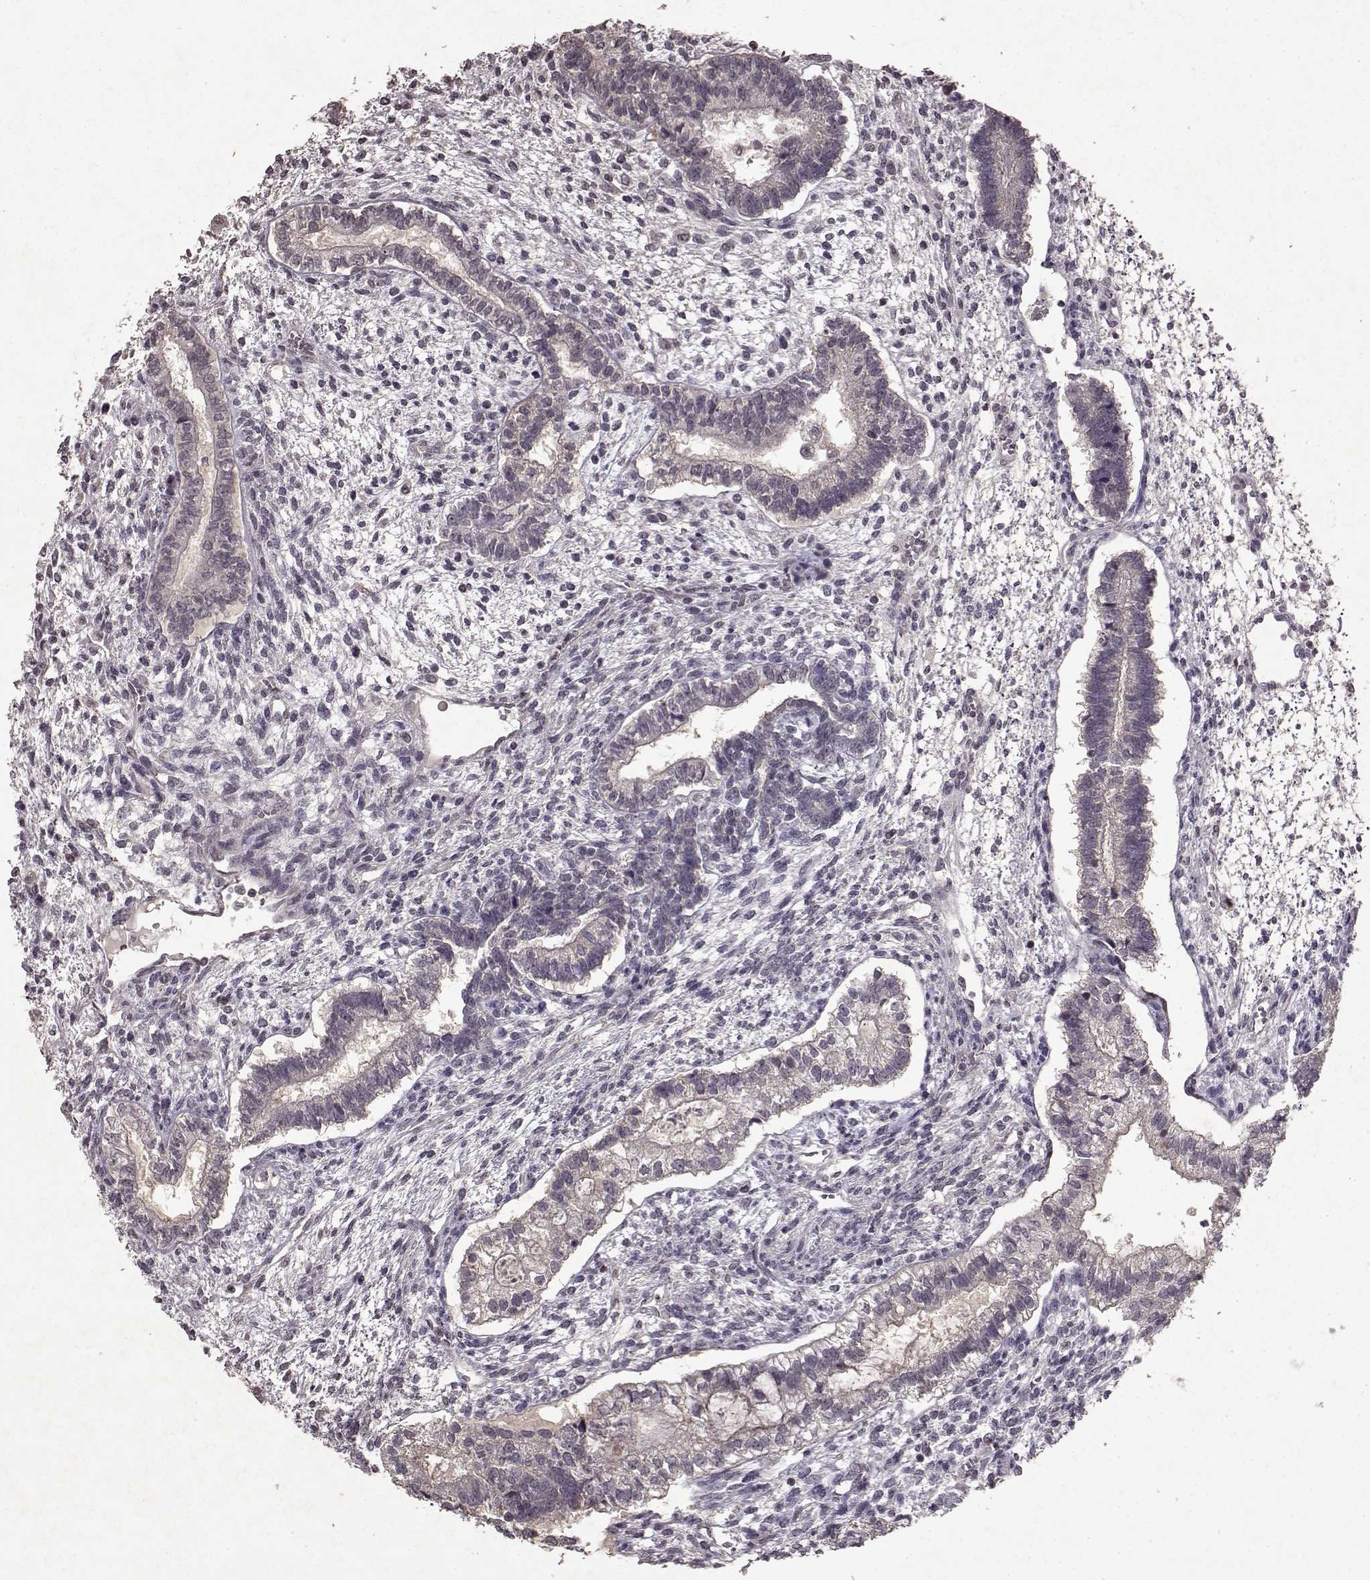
{"staining": {"intensity": "negative", "quantity": "none", "location": "none"}, "tissue": "testis cancer", "cell_type": "Tumor cells", "image_type": "cancer", "snomed": [{"axis": "morphology", "description": "Carcinoma, Embryonal, NOS"}, {"axis": "topography", "description": "Testis"}], "caption": "Immunohistochemistry image of neoplastic tissue: testis cancer stained with DAB reveals no significant protein positivity in tumor cells.", "gene": "LHB", "patient": {"sex": "male", "age": 37}}